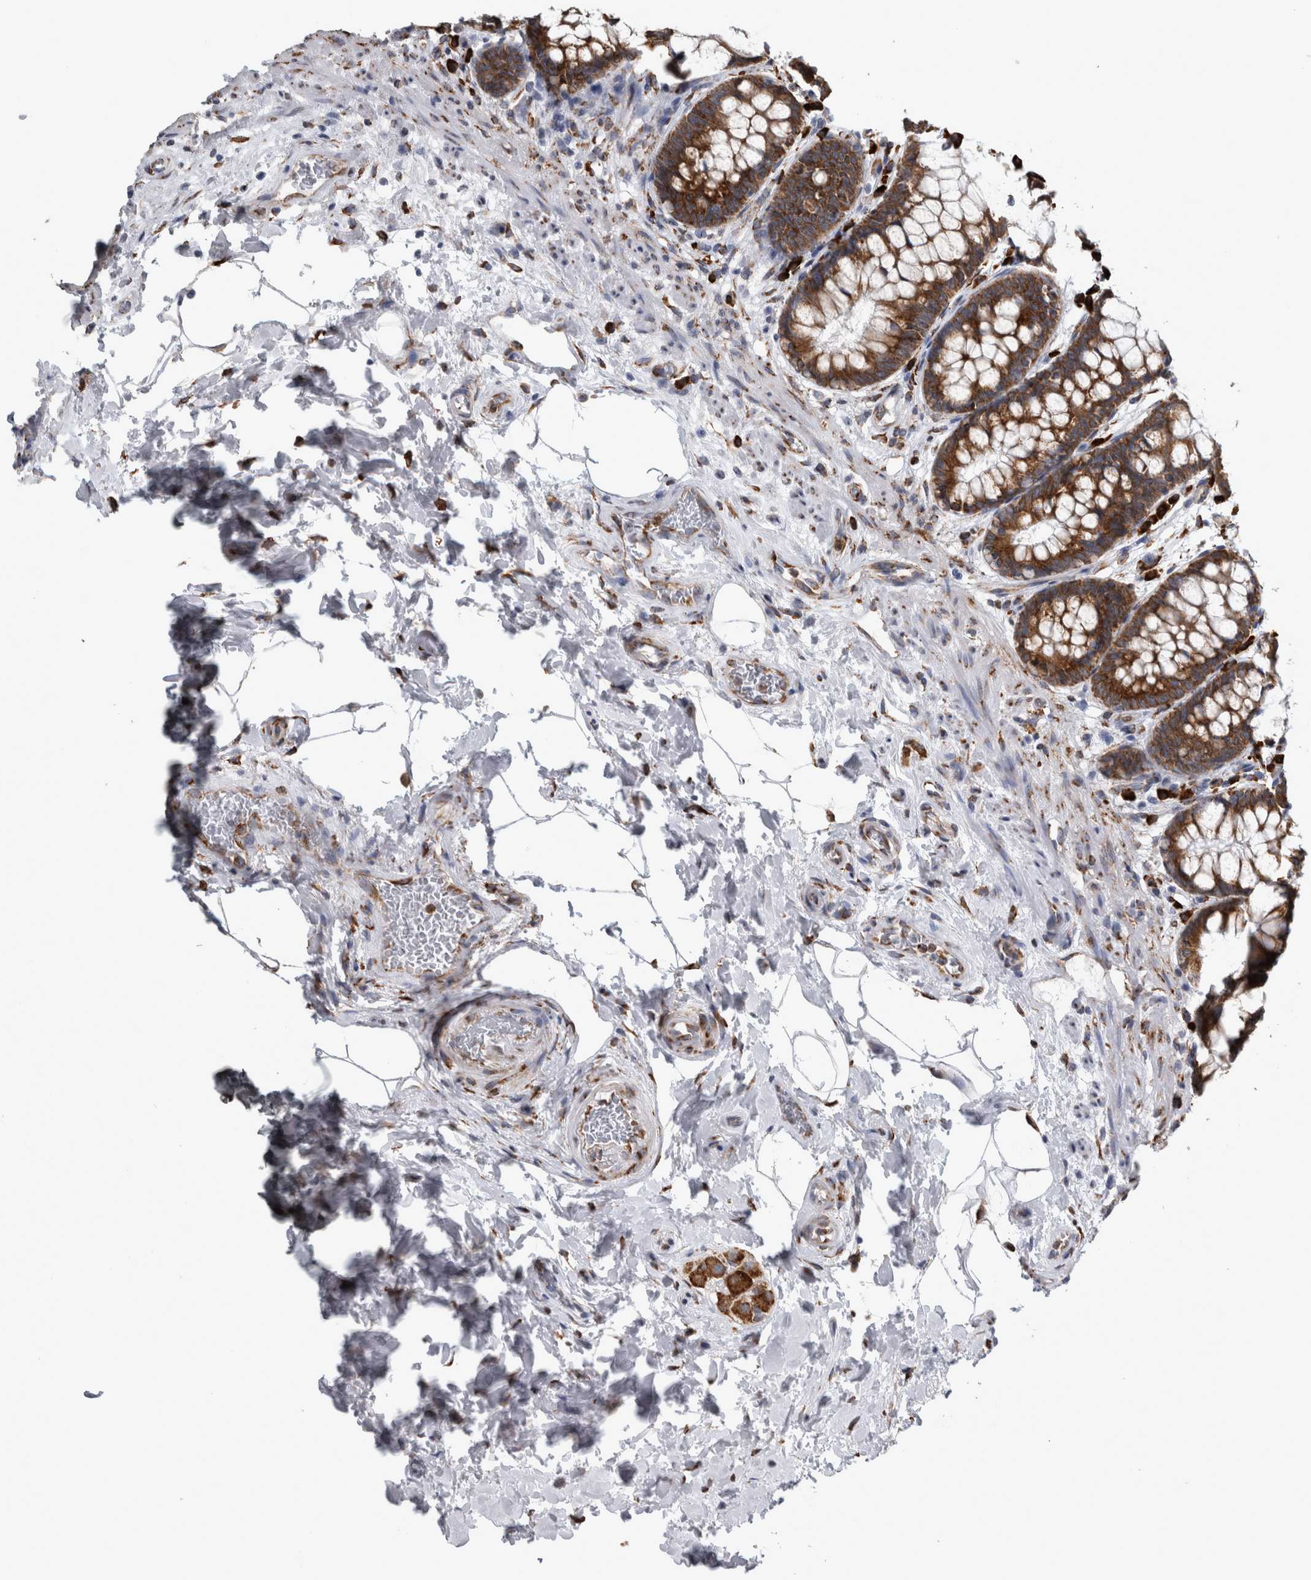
{"staining": {"intensity": "strong", "quantity": ">75%", "location": "cytoplasmic/membranous"}, "tissue": "rectum", "cell_type": "Glandular cells", "image_type": "normal", "snomed": [{"axis": "morphology", "description": "Normal tissue, NOS"}, {"axis": "topography", "description": "Rectum"}], "caption": "Glandular cells display strong cytoplasmic/membranous positivity in approximately >75% of cells in benign rectum.", "gene": "FHIP2B", "patient": {"sex": "male", "age": 64}}